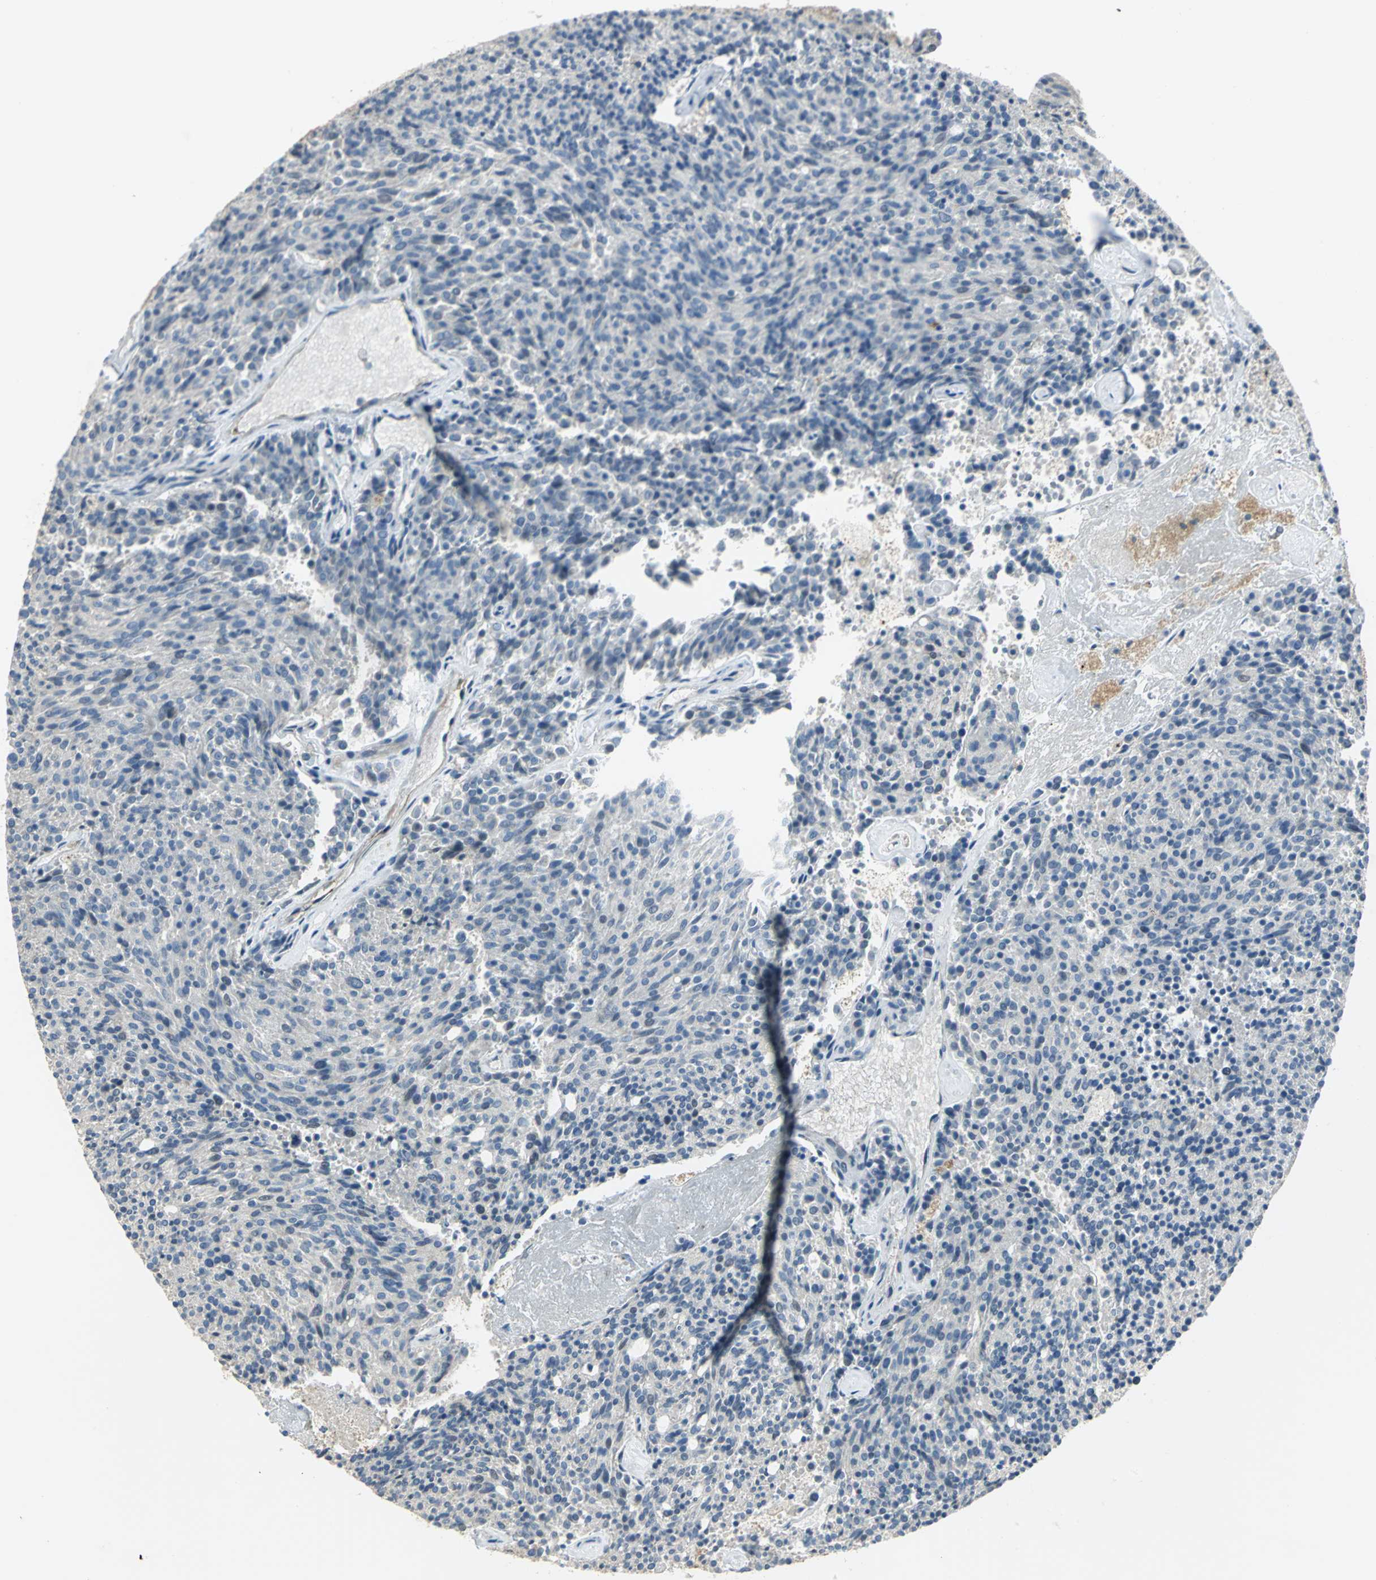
{"staining": {"intensity": "negative", "quantity": "none", "location": "none"}, "tissue": "carcinoid", "cell_type": "Tumor cells", "image_type": "cancer", "snomed": [{"axis": "morphology", "description": "Carcinoid, malignant, NOS"}, {"axis": "topography", "description": "Pancreas"}], "caption": "Immunohistochemistry (IHC) of human malignant carcinoid demonstrates no expression in tumor cells.", "gene": "PROC", "patient": {"sex": "female", "age": 54}}